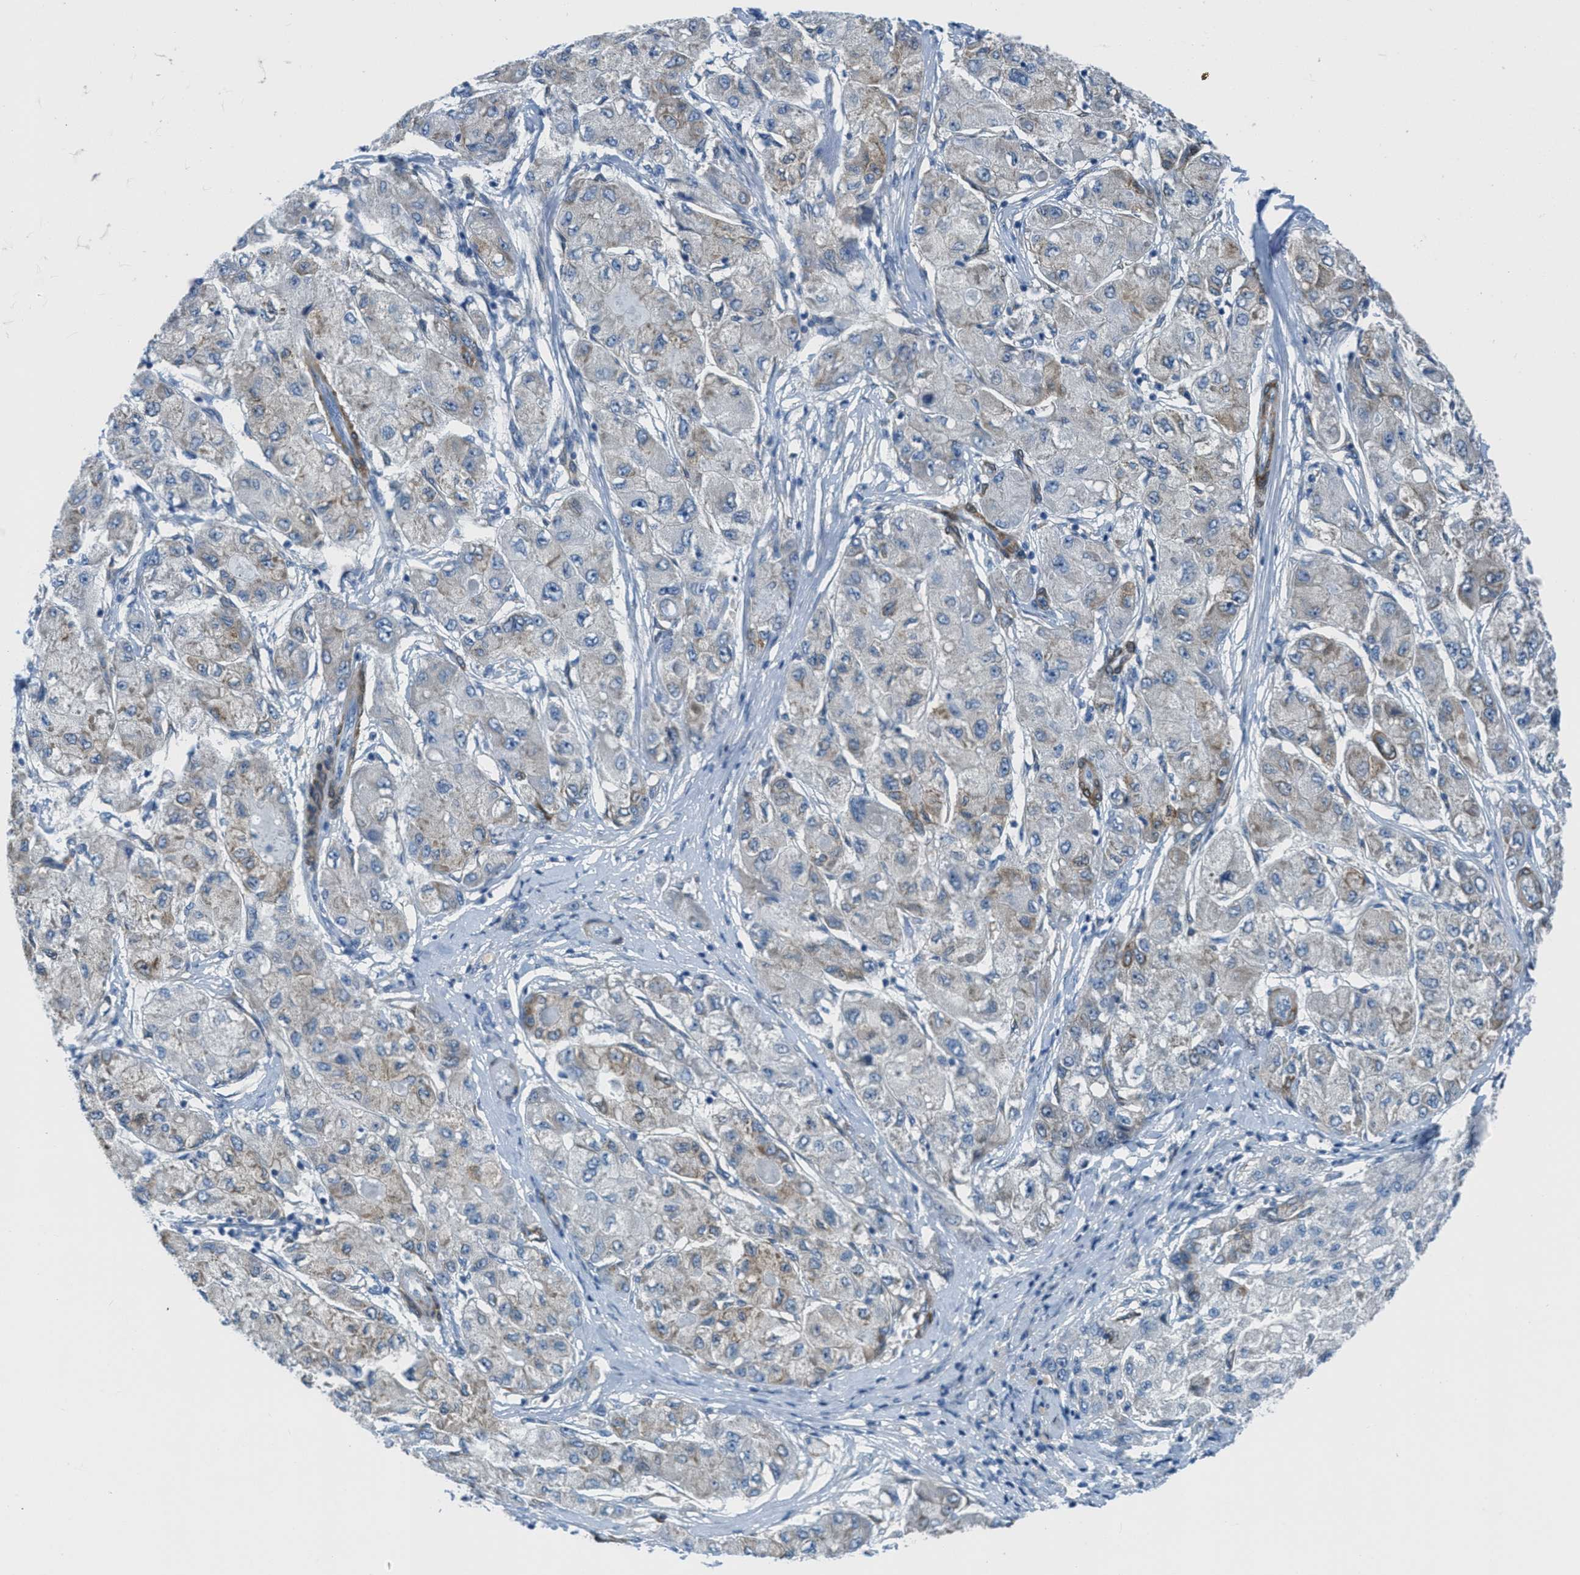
{"staining": {"intensity": "weak", "quantity": "<25%", "location": "cytoplasmic/membranous"}, "tissue": "liver cancer", "cell_type": "Tumor cells", "image_type": "cancer", "snomed": [{"axis": "morphology", "description": "Carcinoma, Hepatocellular, NOS"}, {"axis": "topography", "description": "Liver"}], "caption": "Liver cancer was stained to show a protein in brown. There is no significant expression in tumor cells.", "gene": "MAPRE2", "patient": {"sex": "male", "age": 80}}